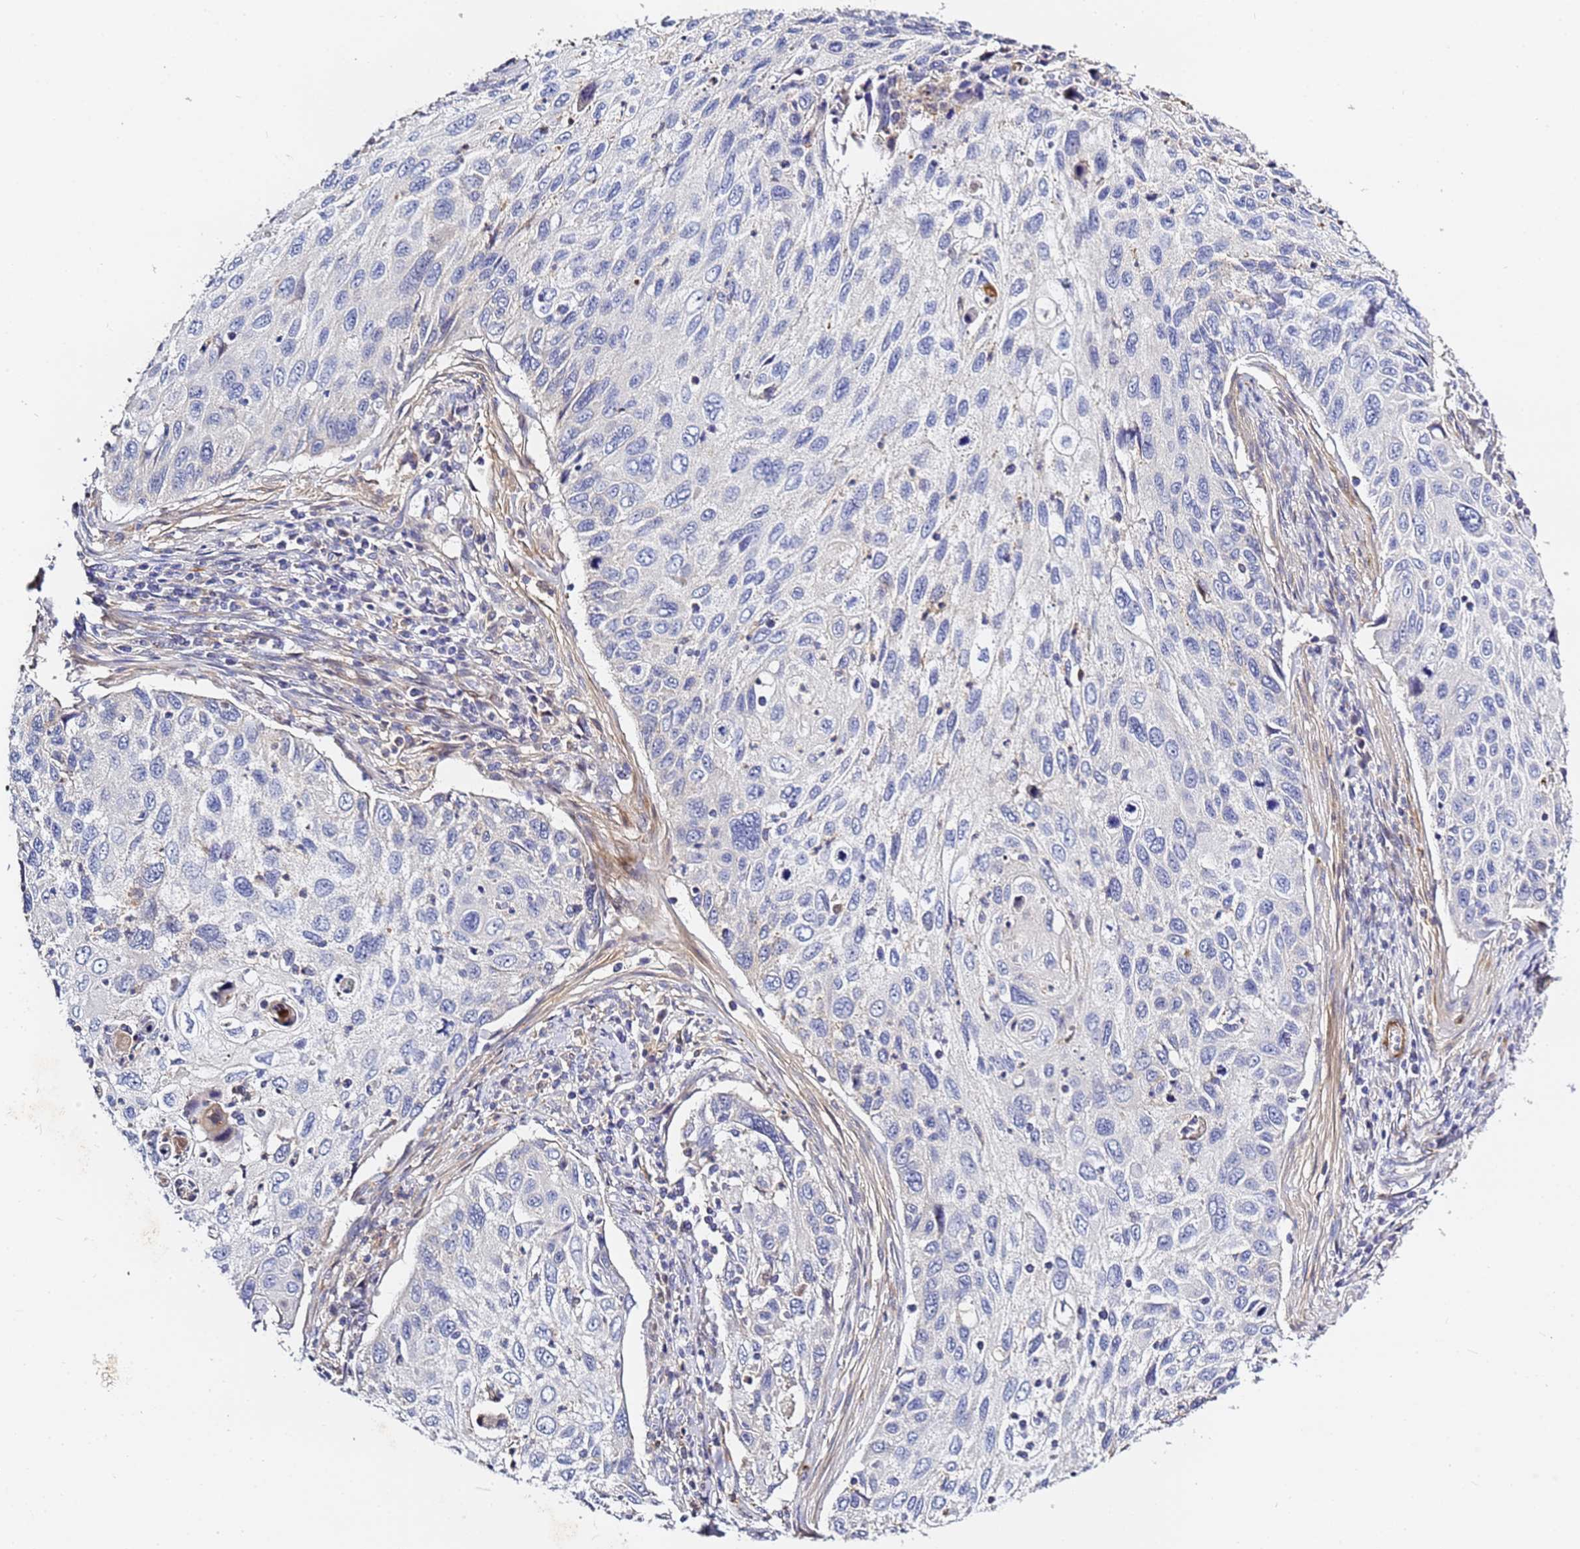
{"staining": {"intensity": "negative", "quantity": "none", "location": "none"}, "tissue": "cervical cancer", "cell_type": "Tumor cells", "image_type": "cancer", "snomed": [{"axis": "morphology", "description": "Squamous cell carcinoma, NOS"}, {"axis": "topography", "description": "Cervix"}], "caption": "Squamous cell carcinoma (cervical) stained for a protein using immunohistochemistry (IHC) demonstrates no staining tumor cells.", "gene": "CFH", "patient": {"sex": "female", "age": 70}}